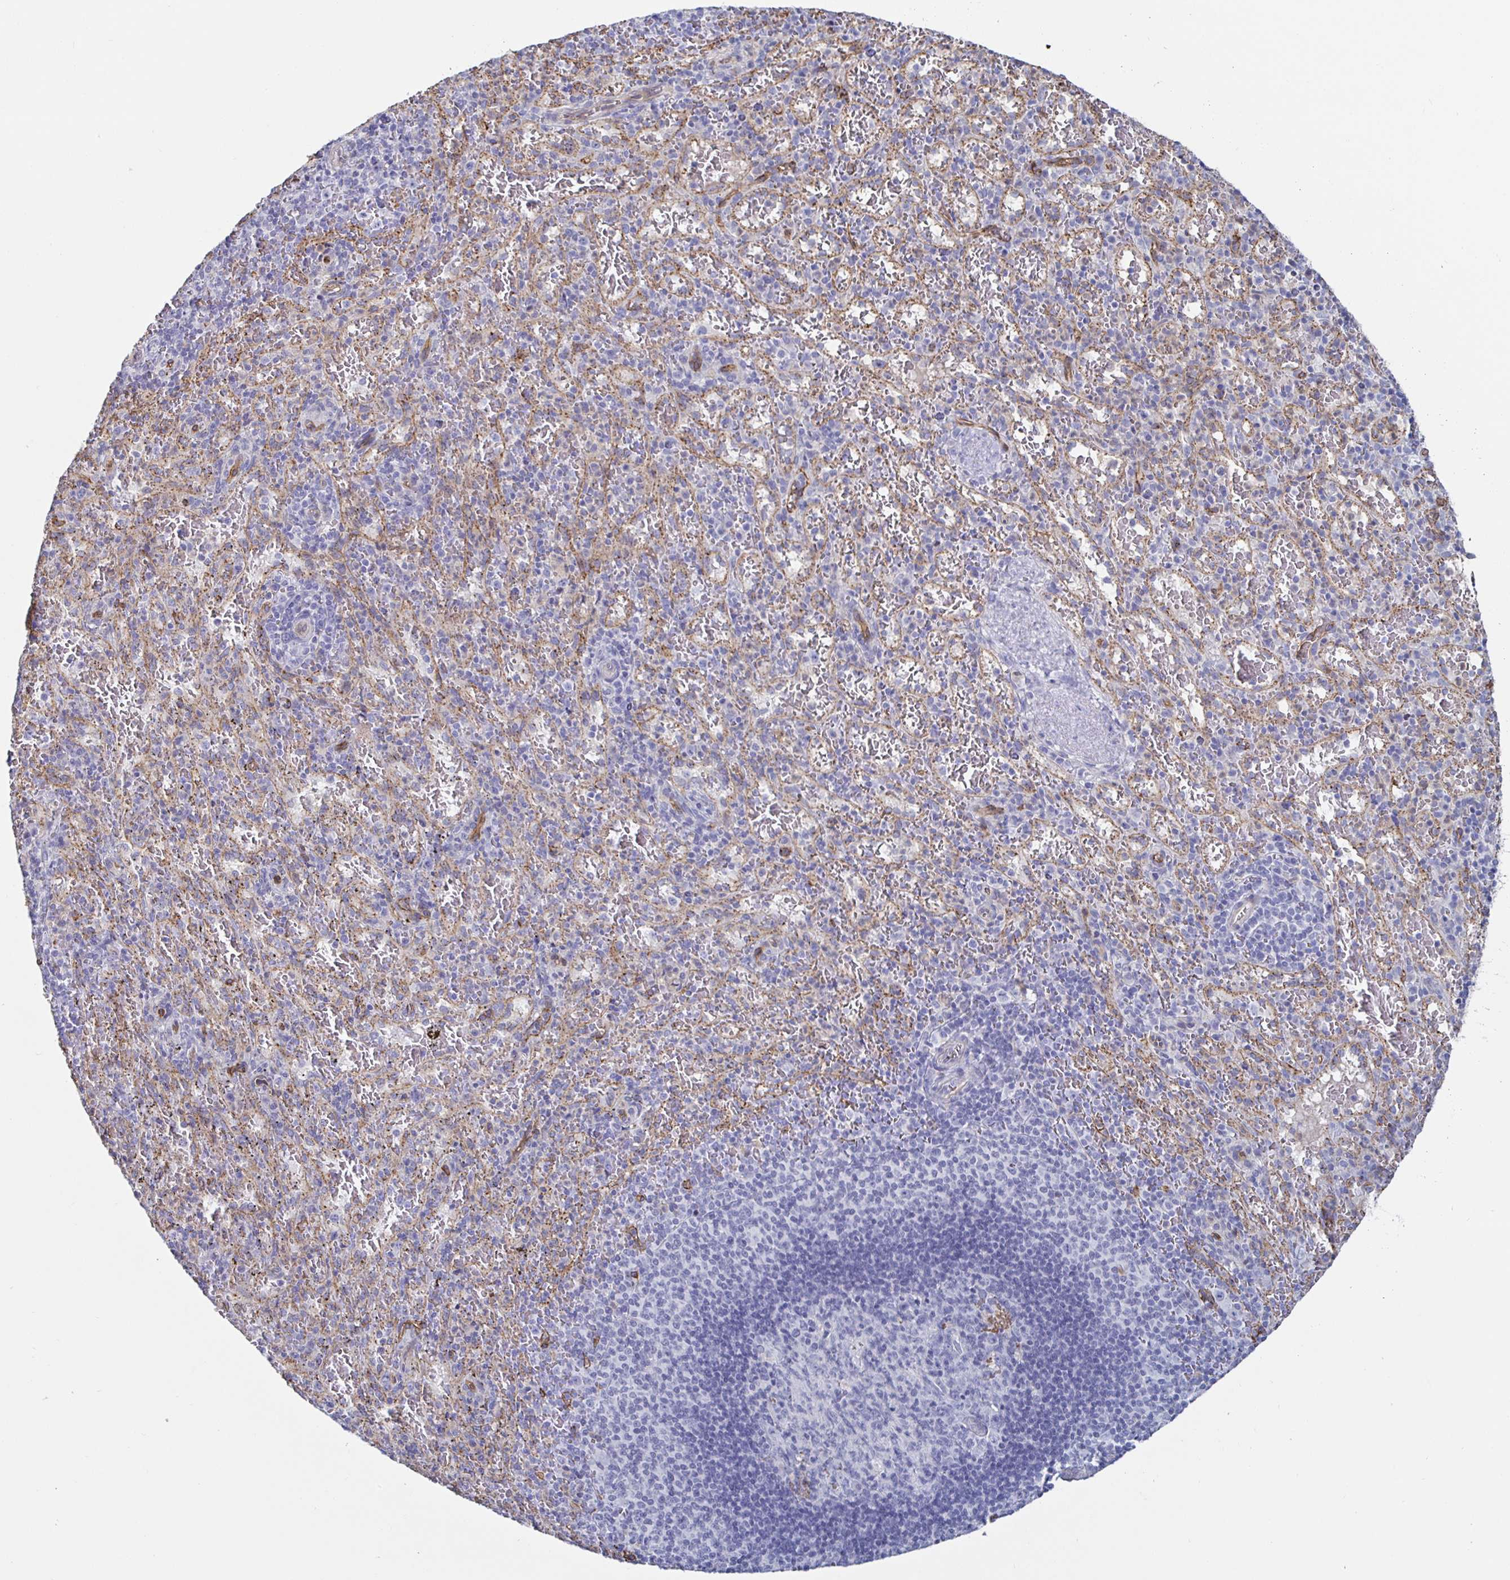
{"staining": {"intensity": "negative", "quantity": "none", "location": "none"}, "tissue": "spleen", "cell_type": "Cells in red pulp", "image_type": "normal", "snomed": [{"axis": "morphology", "description": "Normal tissue, NOS"}, {"axis": "topography", "description": "Spleen"}], "caption": "This is a photomicrograph of IHC staining of normal spleen, which shows no positivity in cells in red pulp. Brightfield microscopy of immunohistochemistry stained with DAB (3,3'-diaminobenzidine) (brown) and hematoxylin (blue), captured at high magnification.", "gene": "ACSBG2", "patient": {"sex": "male", "age": 57}}